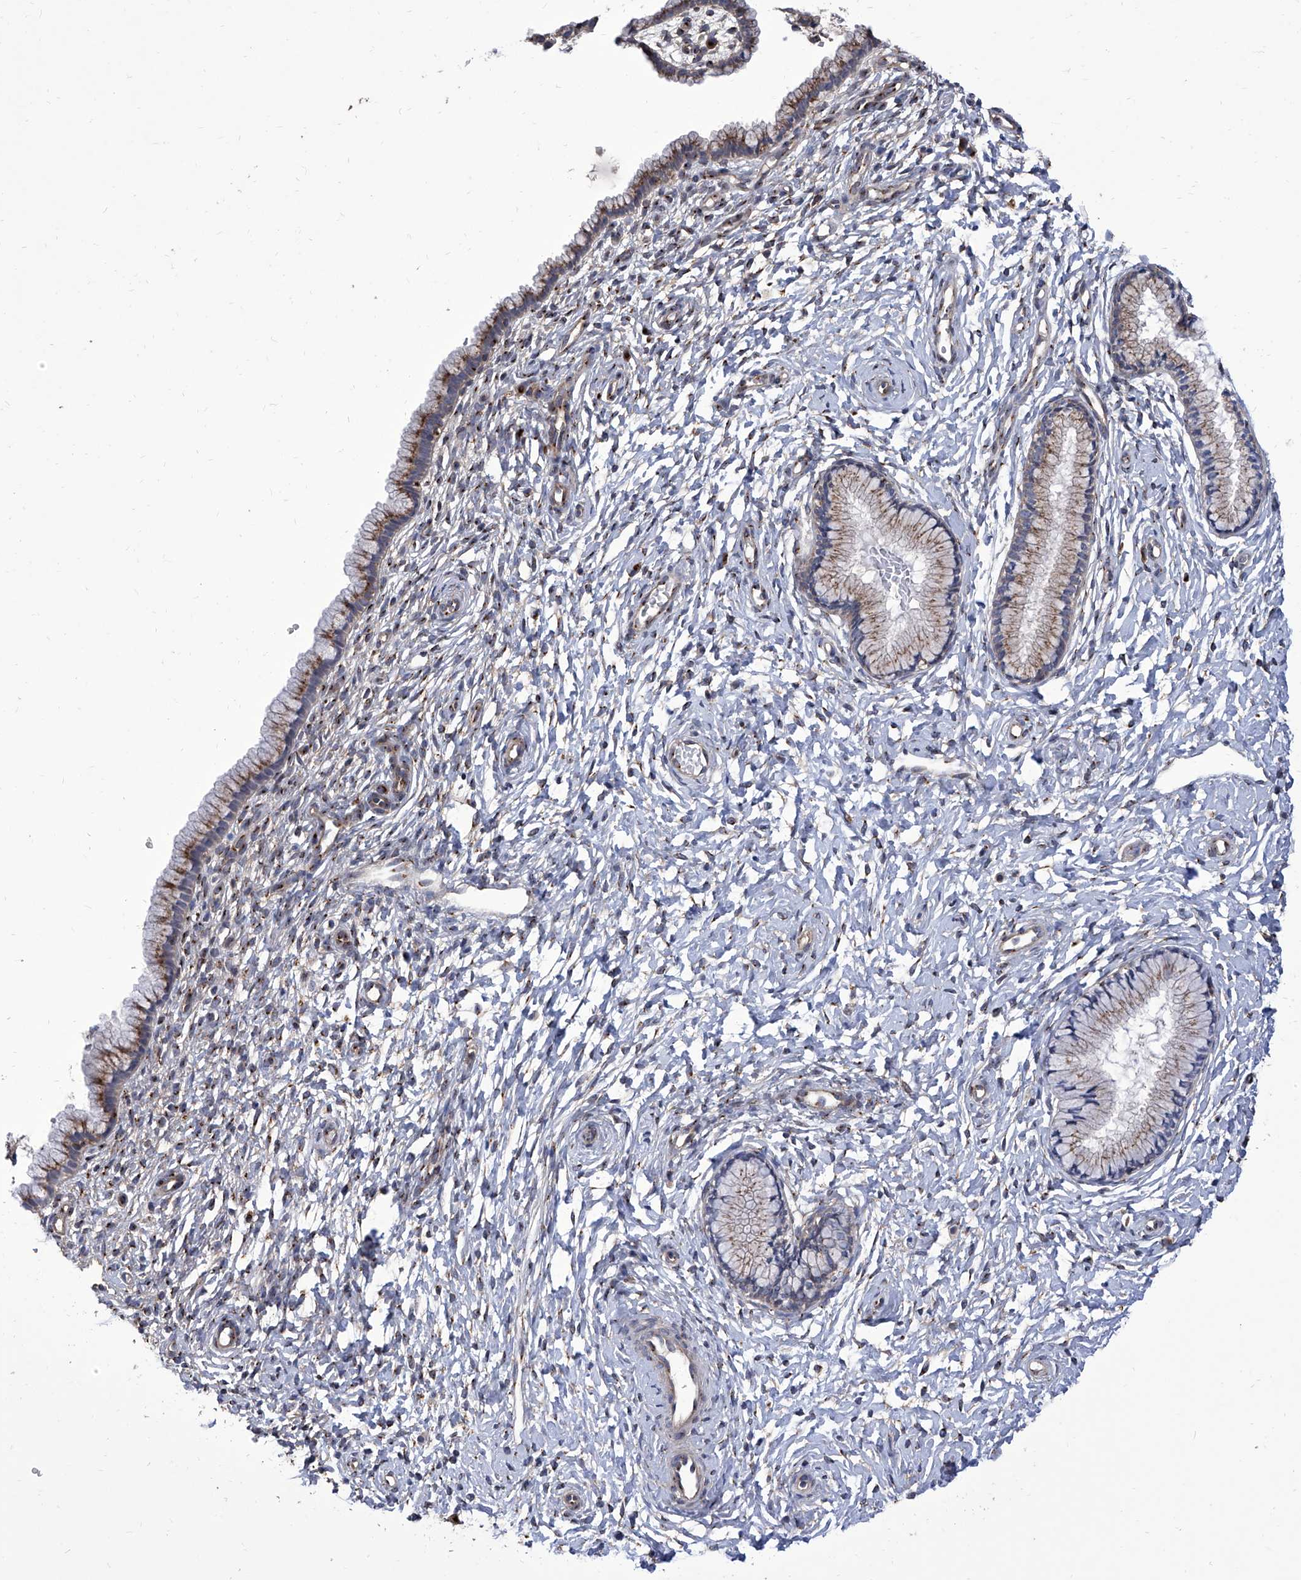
{"staining": {"intensity": "moderate", "quantity": "<25%", "location": "cytoplasmic/membranous"}, "tissue": "cervix", "cell_type": "Glandular cells", "image_type": "normal", "snomed": [{"axis": "morphology", "description": "Normal tissue, NOS"}, {"axis": "topography", "description": "Cervix"}], "caption": "This photomicrograph demonstrates unremarkable cervix stained with immunohistochemistry to label a protein in brown. The cytoplasmic/membranous of glandular cells show moderate positivity for the protein. Nuclei are counter-stained blue.", "gene": "TJAP1", "patient": {"sex": "female", "age": 33}}